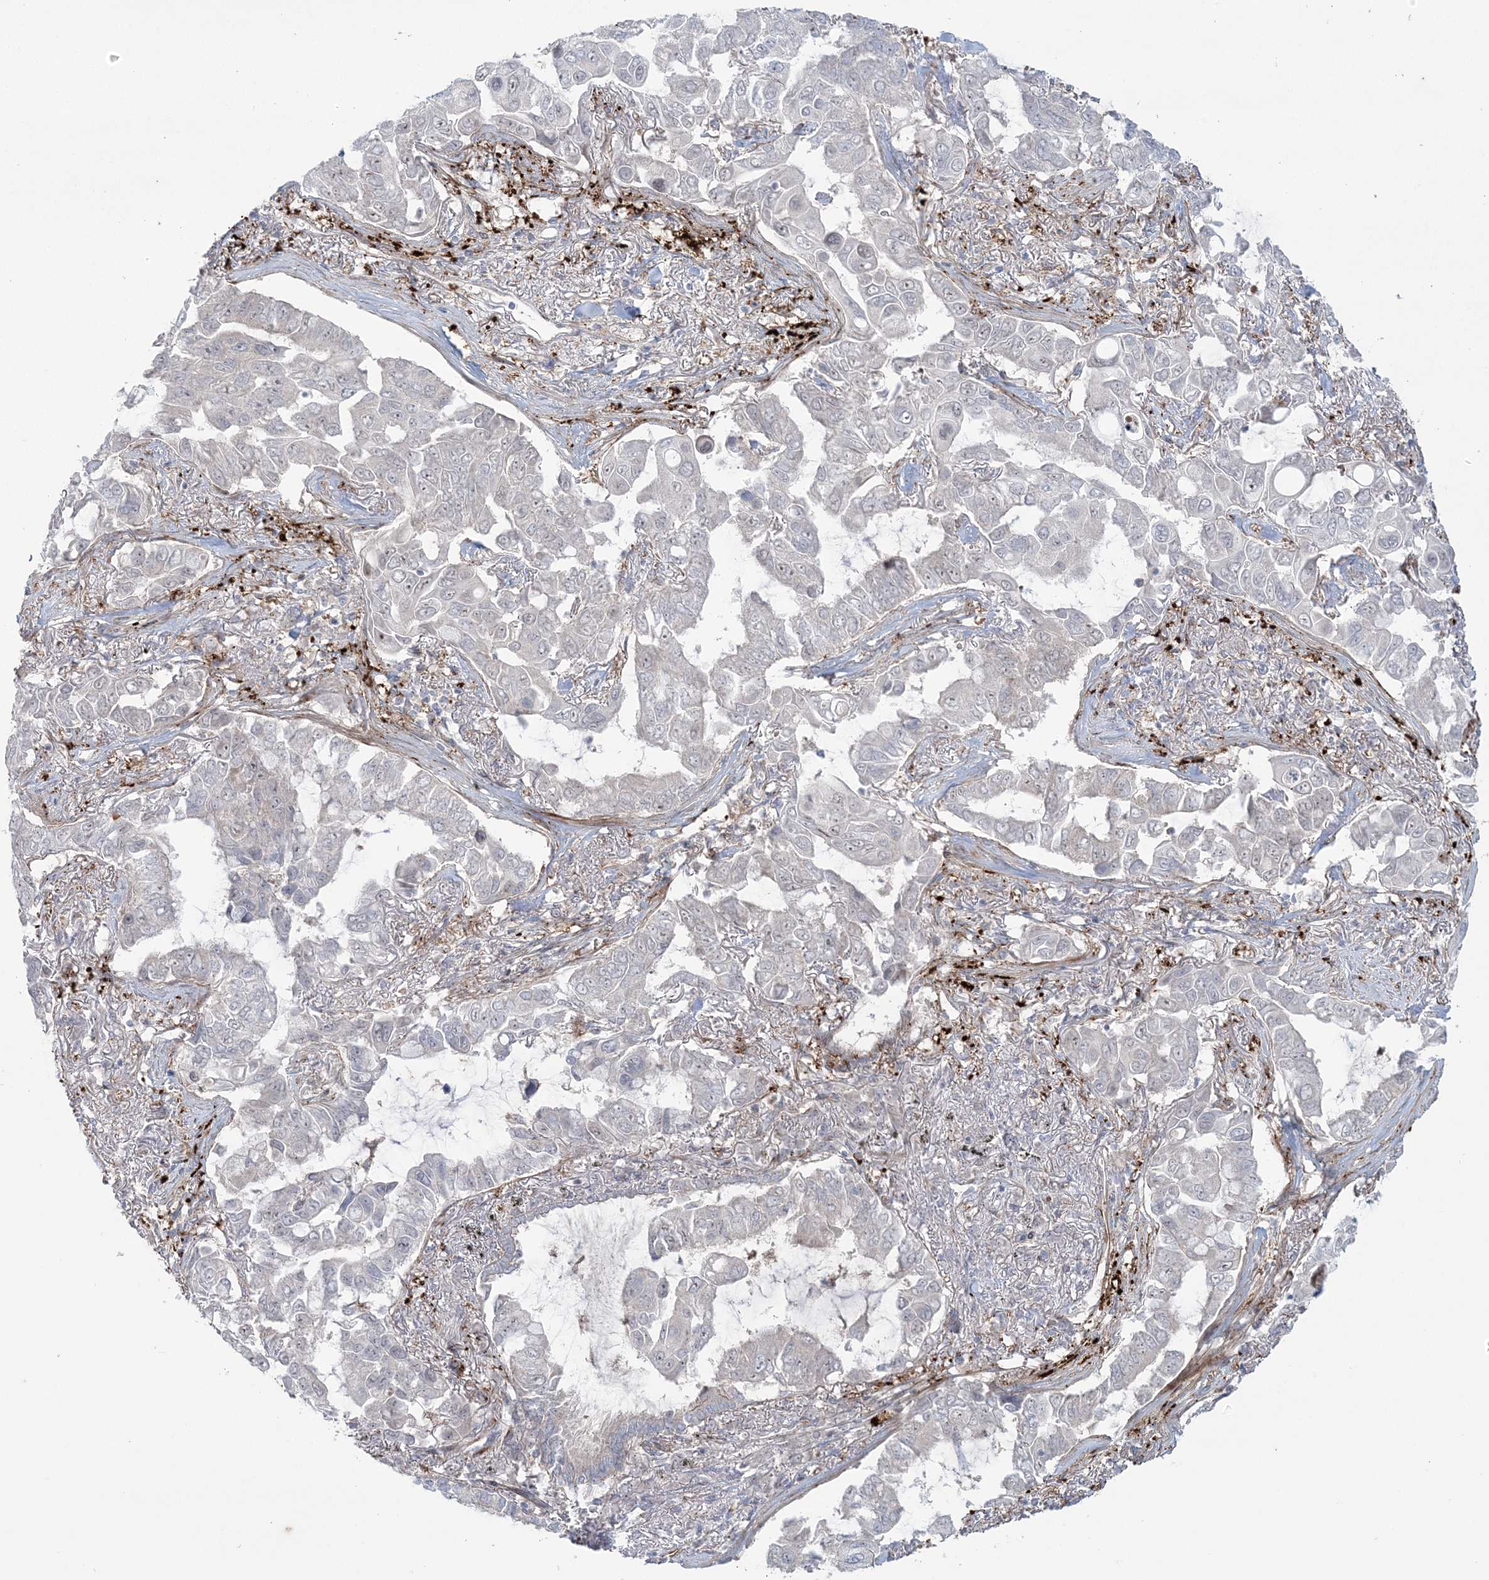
{"staining": {"intensity": "negative", "quantity": "none", "location": "none"}, "tissue": "lung cancer", "cell_type": "Tumor cells", "image_type": "cancer", "snomed": [{"axis": "morphology", "description": "Adenocarcinoma, NOS"}, {"axis": "topography", "description": "Lung"}], "caption": "Immunohistochemical staining of human lung cancer (adenocarcinoma) displays no significant positivity in tumor cells.", "gene": "NUDT9", "patient": {"sex": "male", "age": 64}}